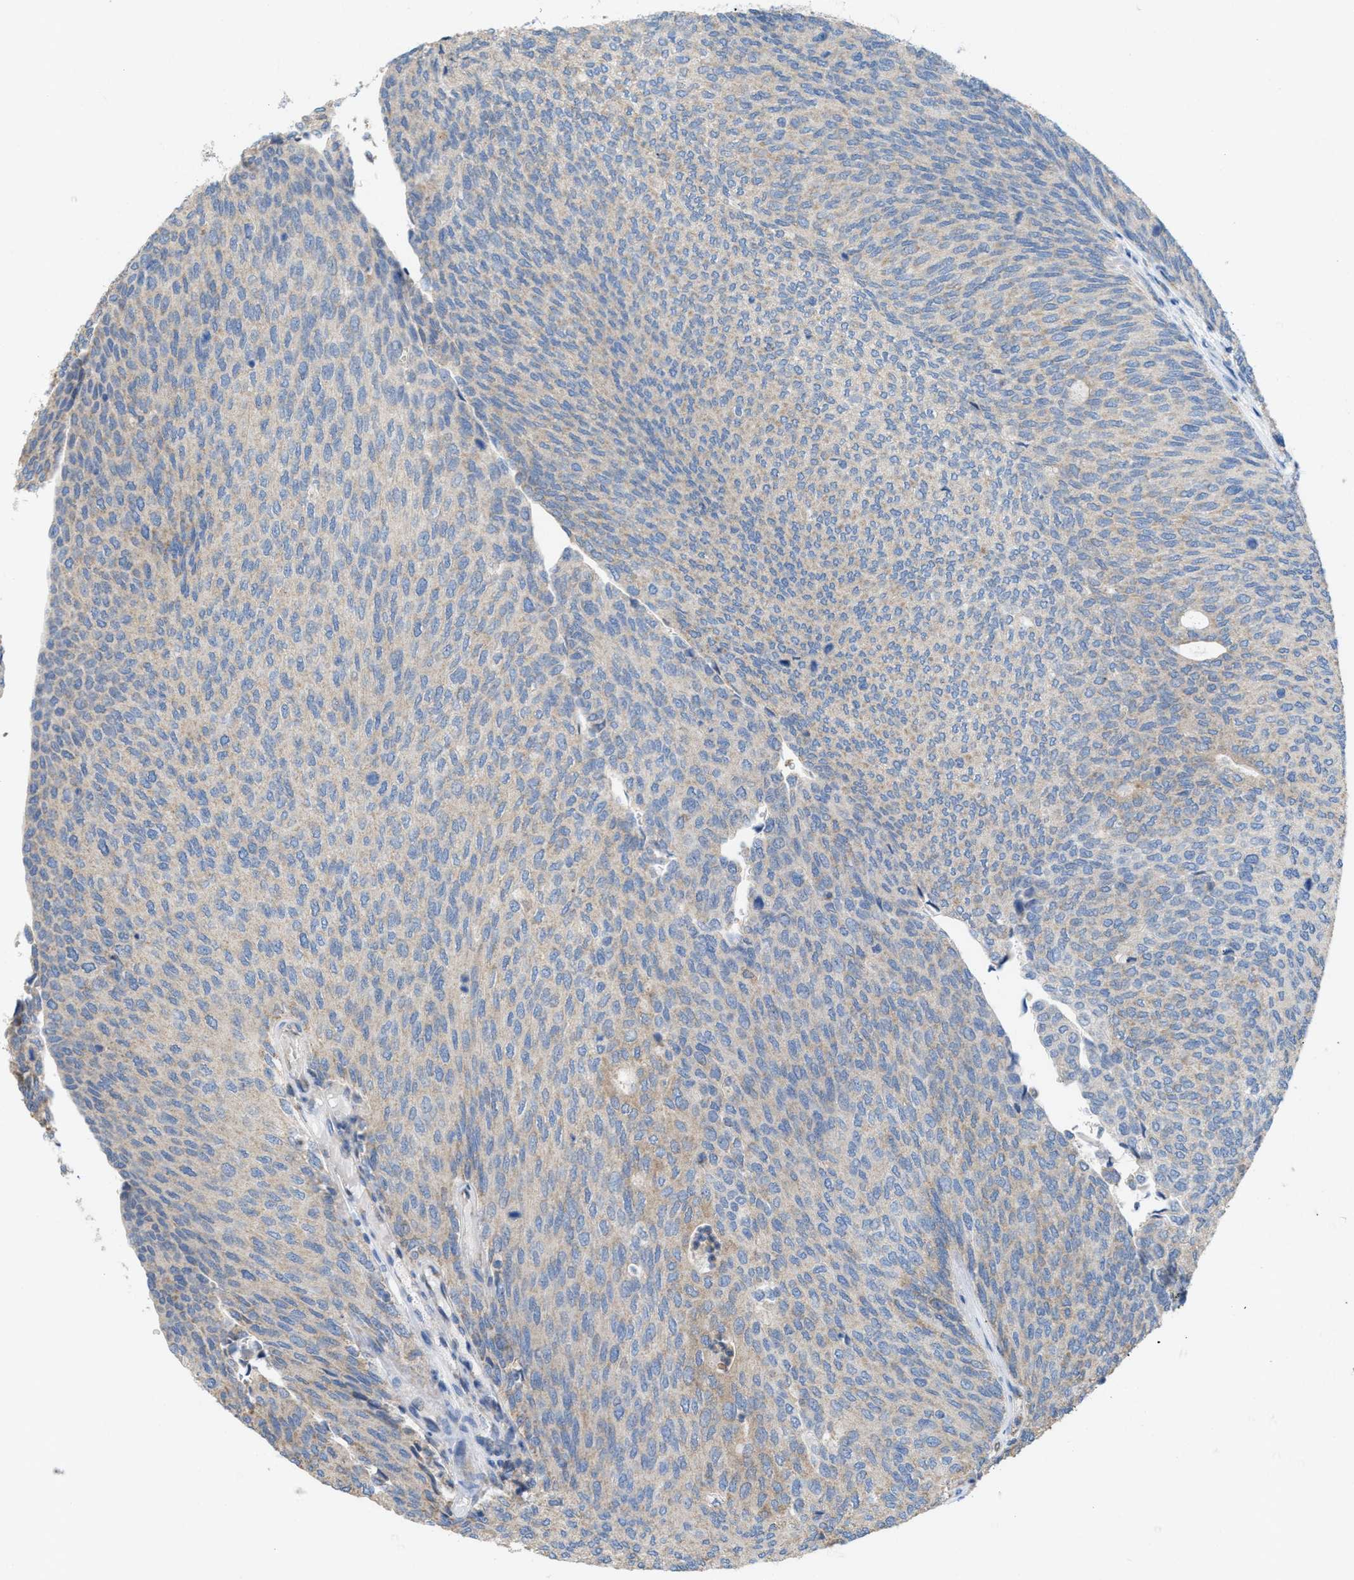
{"staining": {"intensity": "weak", "quantity": "25%-75%", "location": "cytoplasmic/membranous"}, "tissue": "urothelial cancer", "cell_type": "Tumor cells", "image_type": "cancer", "snomed": [{"axis": "morphology", "description": "Urothelial carcinoma, Low grade"}, {"axis": "topography", "description": "Urinary bladder"}], "caption": "High-power microscopy captured an IHC image of low-grade urothelial carcinoma, revealing weak cytoplasmic/membranous expression in approximately 25%-75% of tumor cells.", "gene": "DYNC2I1", "patient": {"sex": "female", "age": 79}}